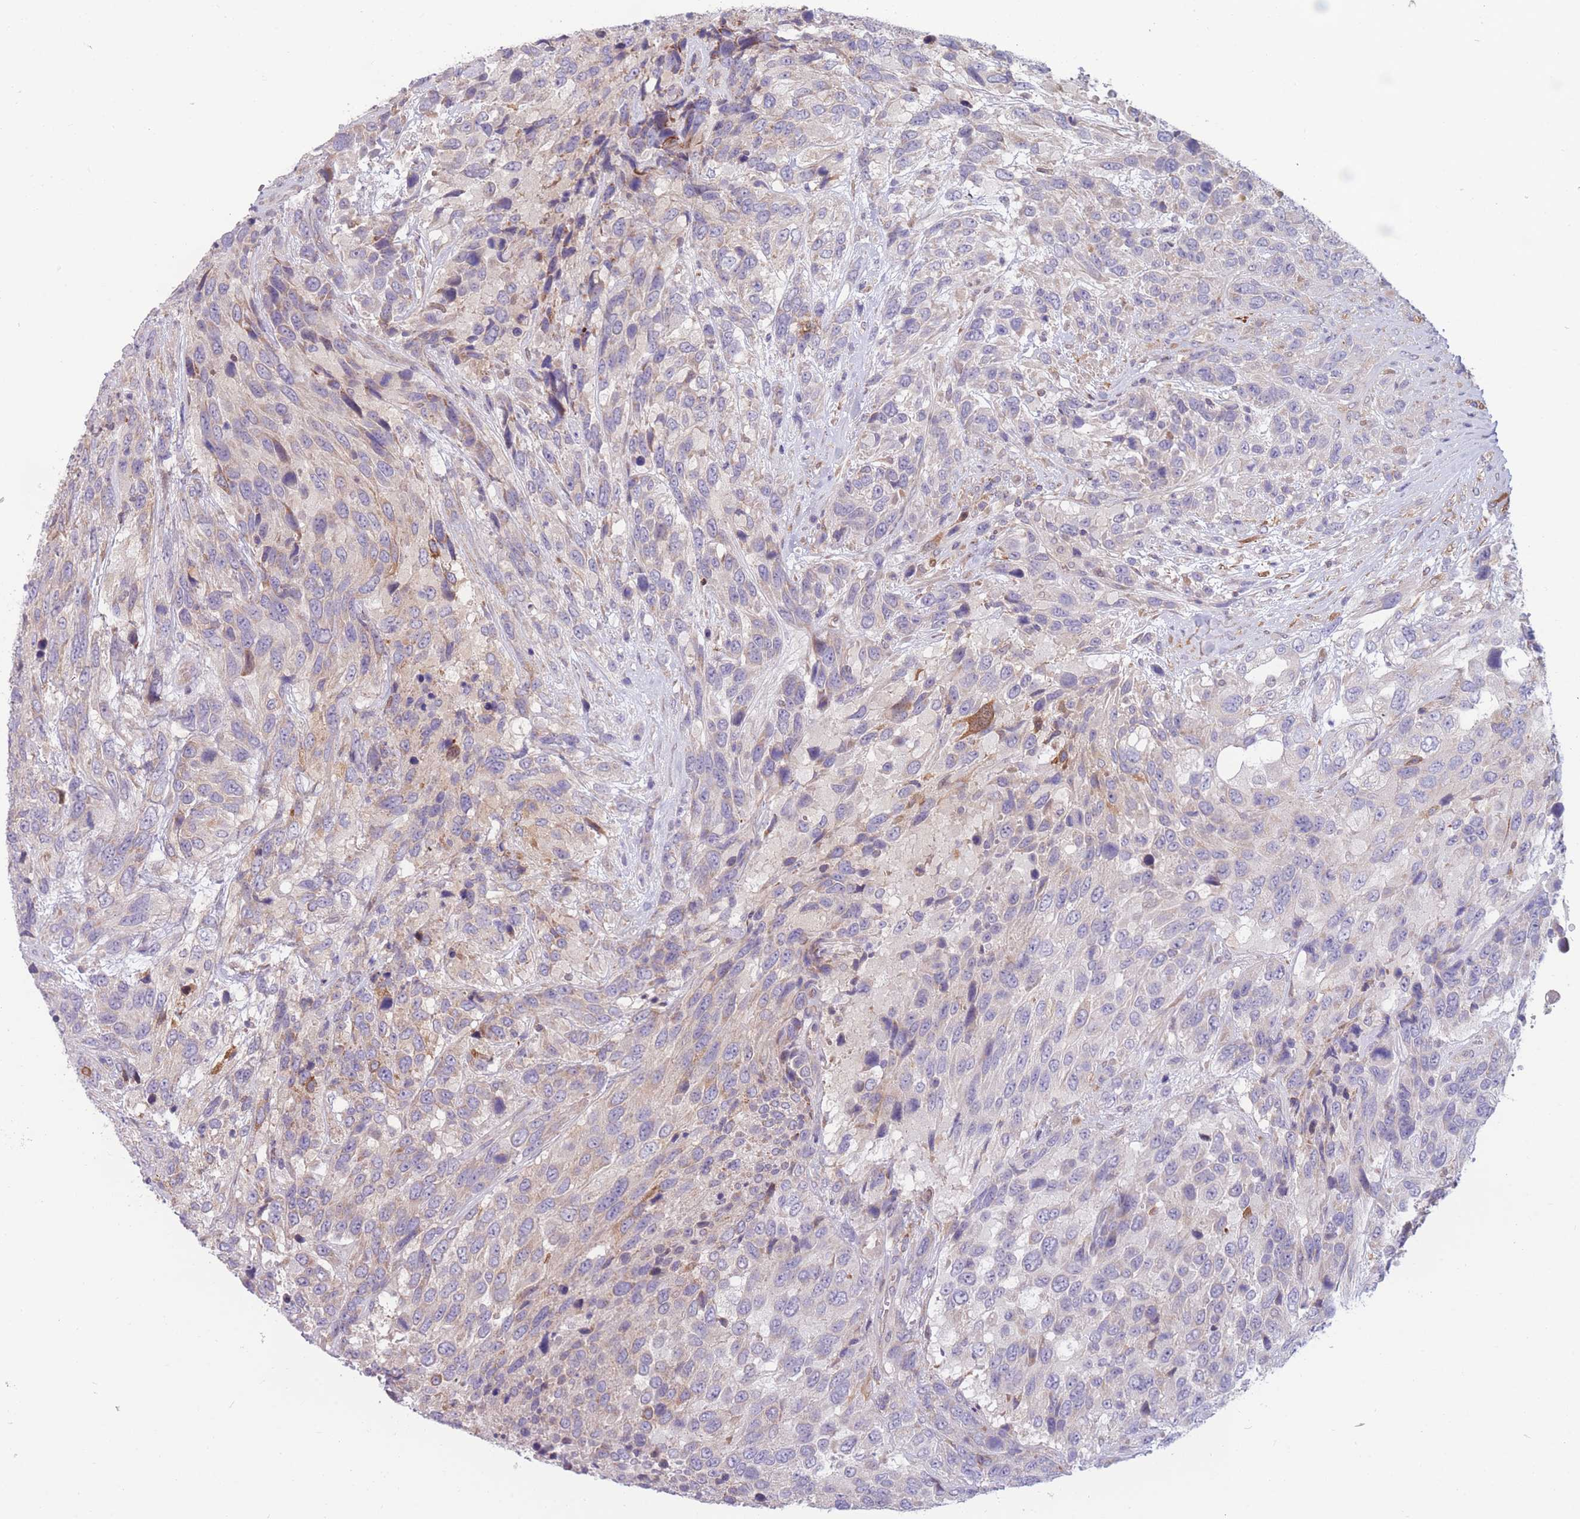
{"staining": {"intensity": "negative", "quantity": "none", "location": "none"}, "tissue": "urothelial cancer", "cell_type": "Tumor cells", "image_type": "cancer", "snomed": [{"axis": "morphology", "description": "Urothelial carcinoma, High grade"}, {"axis": "topography", "description": "Urinary bladder"}], "caption": "High magnification brightfield microscopy of urothelial carcinoma (high-grade) stained with DAB (brown) and counterstained with hematoxylin (blue): tumor cells show no significant staining. (Brightfield microscopy of DAB IHC at high magnification).", "gene": "PDE4A", "patient": {"sex": "female", "age": 70}}